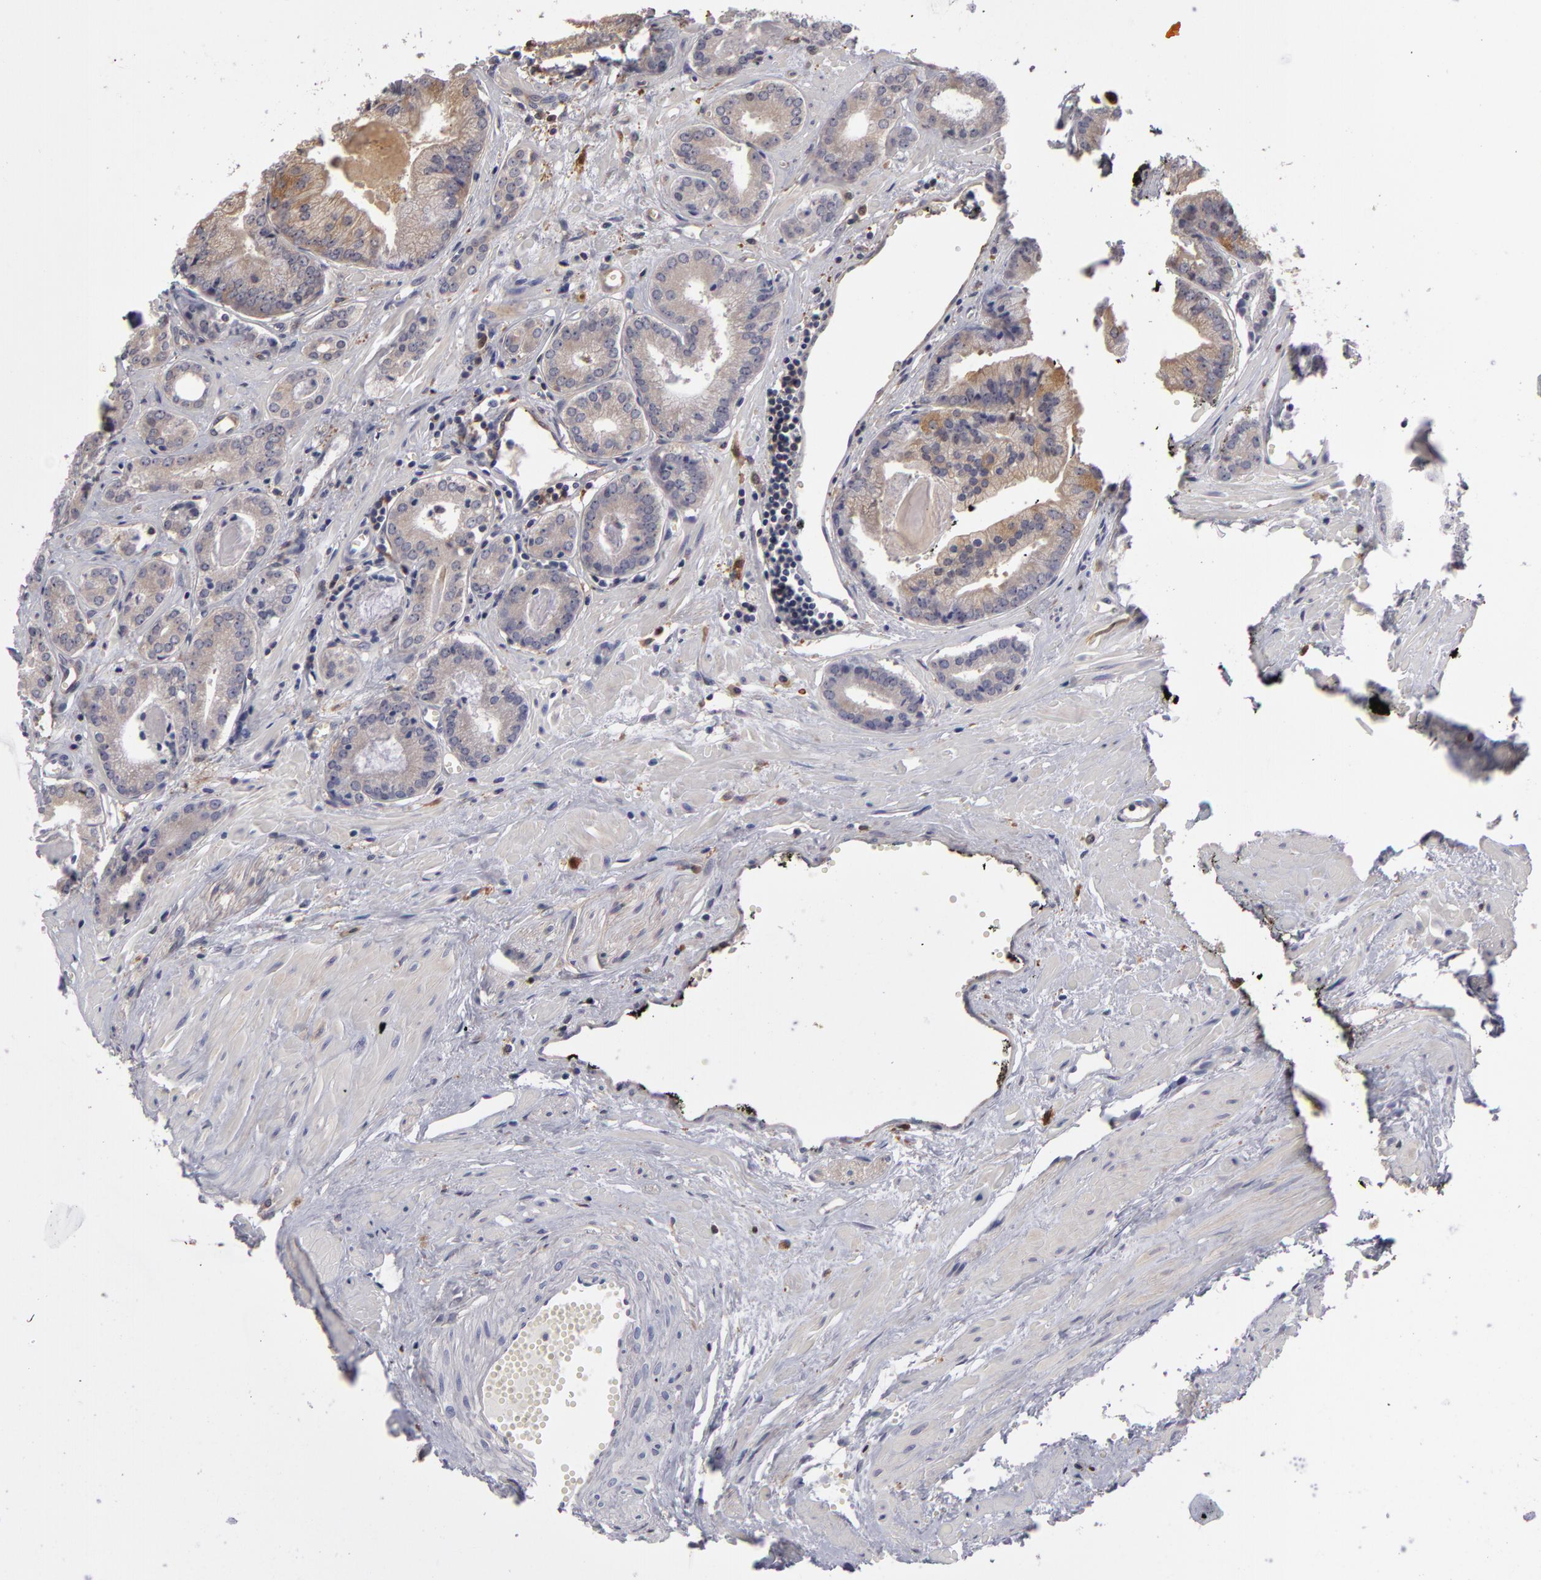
{"staining": {"intensity": "negative", "quantity": "none", "location": "none"}, "tissue": "prostate cancer", "cell_type": "Tumor cells", "image_type": "cancer", "snomed": [{"axis": "morphology", "description": "Adenocarcinoma, High grade"}, {"axis": "topography", "description": "Prostate"}], "caption": "This is a histopathology image of immunohistochemistry staining of prostate adenocarcinoma (high-grade), which shows no positivity in tumor cells.", "gene": "GNPDA1", "patient": {"sex": "male", "age": 56}}